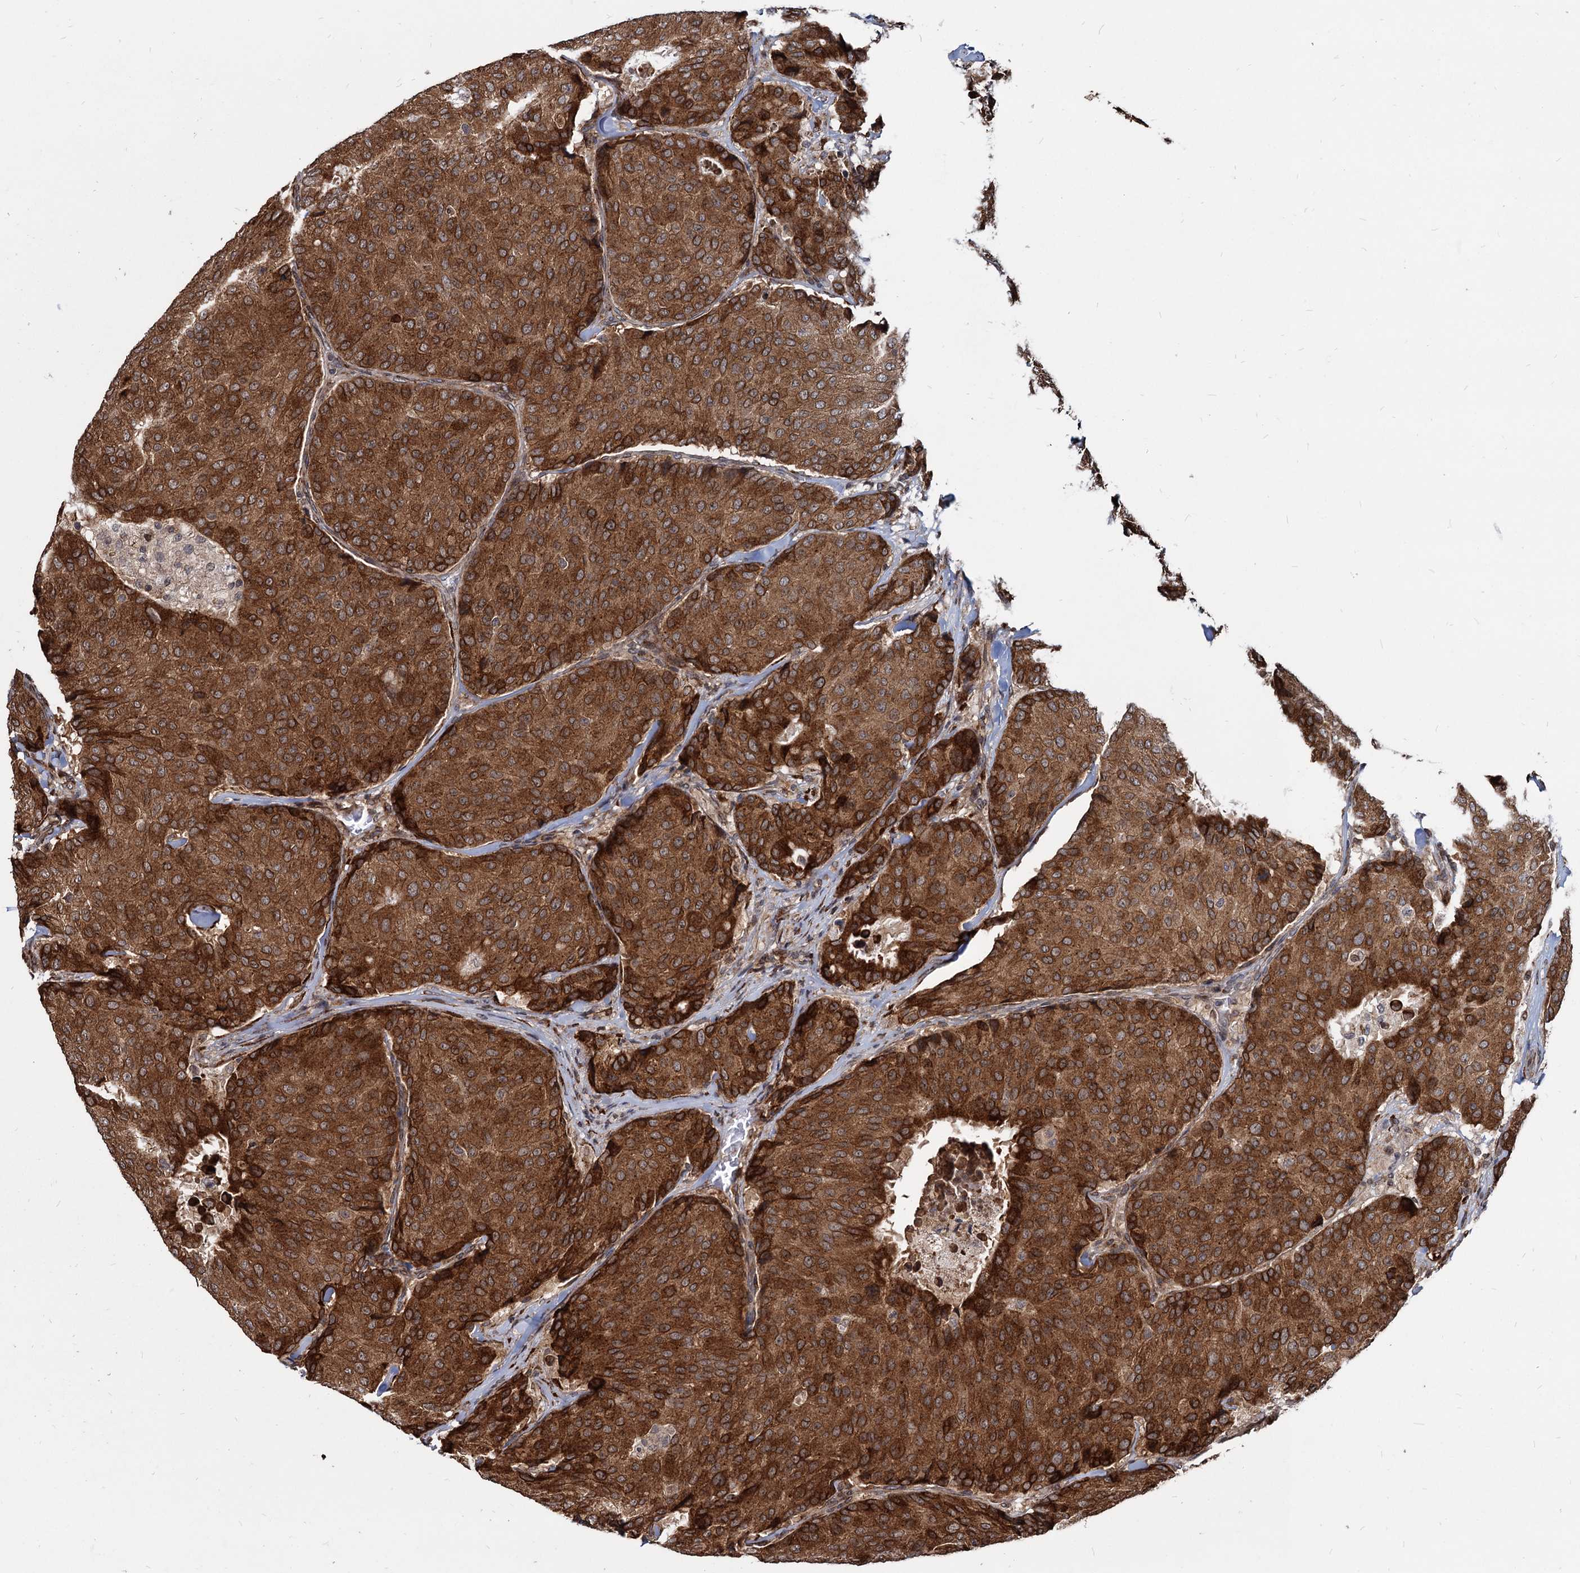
{"staining": {"intensity": "strong", "quantity": ">75%", "location": "cytoplasmic/membranous"}, "tissue": "breast cancer", "cell_type": "Tumor cells", "image_type": "cancer", "snomed": [{"axis": "morphology", "description": "Duct carcinoma"}, {"axis": "topography", "description": "Breast"}], "caption": "Immunohistochemistry (IHC) of human breast cancer displays high levels of strong cytoplasmic/membranous expression in approximately >75% of tumor cells. (brown staining indicates protein expression, while blue staining denotes nuclei).", "gene": "SAAL1", "patient": {"sex": "female", "age": 75}}